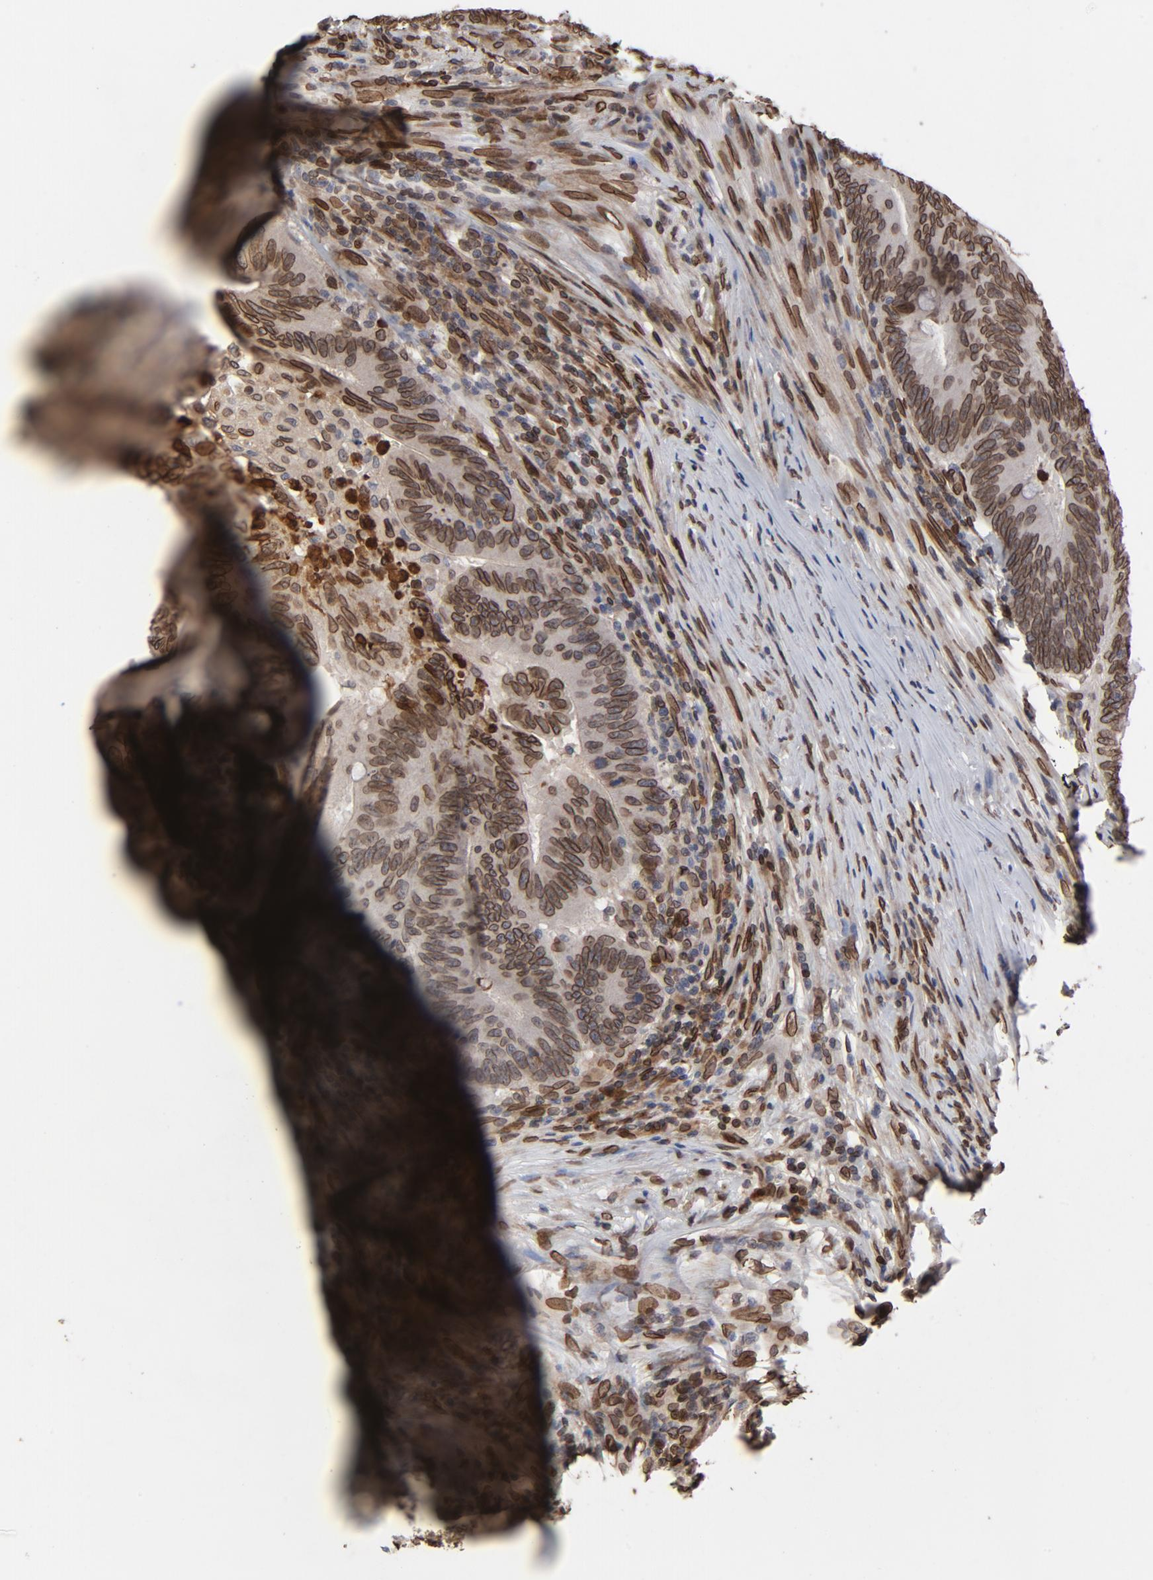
{"staining": {"intensity": "moderate", "quantity": ">75%", "location": "cytoplasmic/membranous,nuclear"}, "tissue": "colorectal cancer", "cell_type": "Tumor cells", "image_type": "cancer", "snomed": [{"axis": "morphology", "description": "Adenocarcinoma, NOS"}, {"axis": "topography", "description": "Colon"}], "caption": "Moderate cytoplasmic/membranous and nuclear staining is appreciated in about >75% of tumor cells in colorectal cancer (adenocarcinoma). (DAB (3,3'-diaminobenzidine) = brown stain, brightfield microscopy at high magnification).", "gene": "LMNA", "patient": {"sex": "male", "age": 45}}